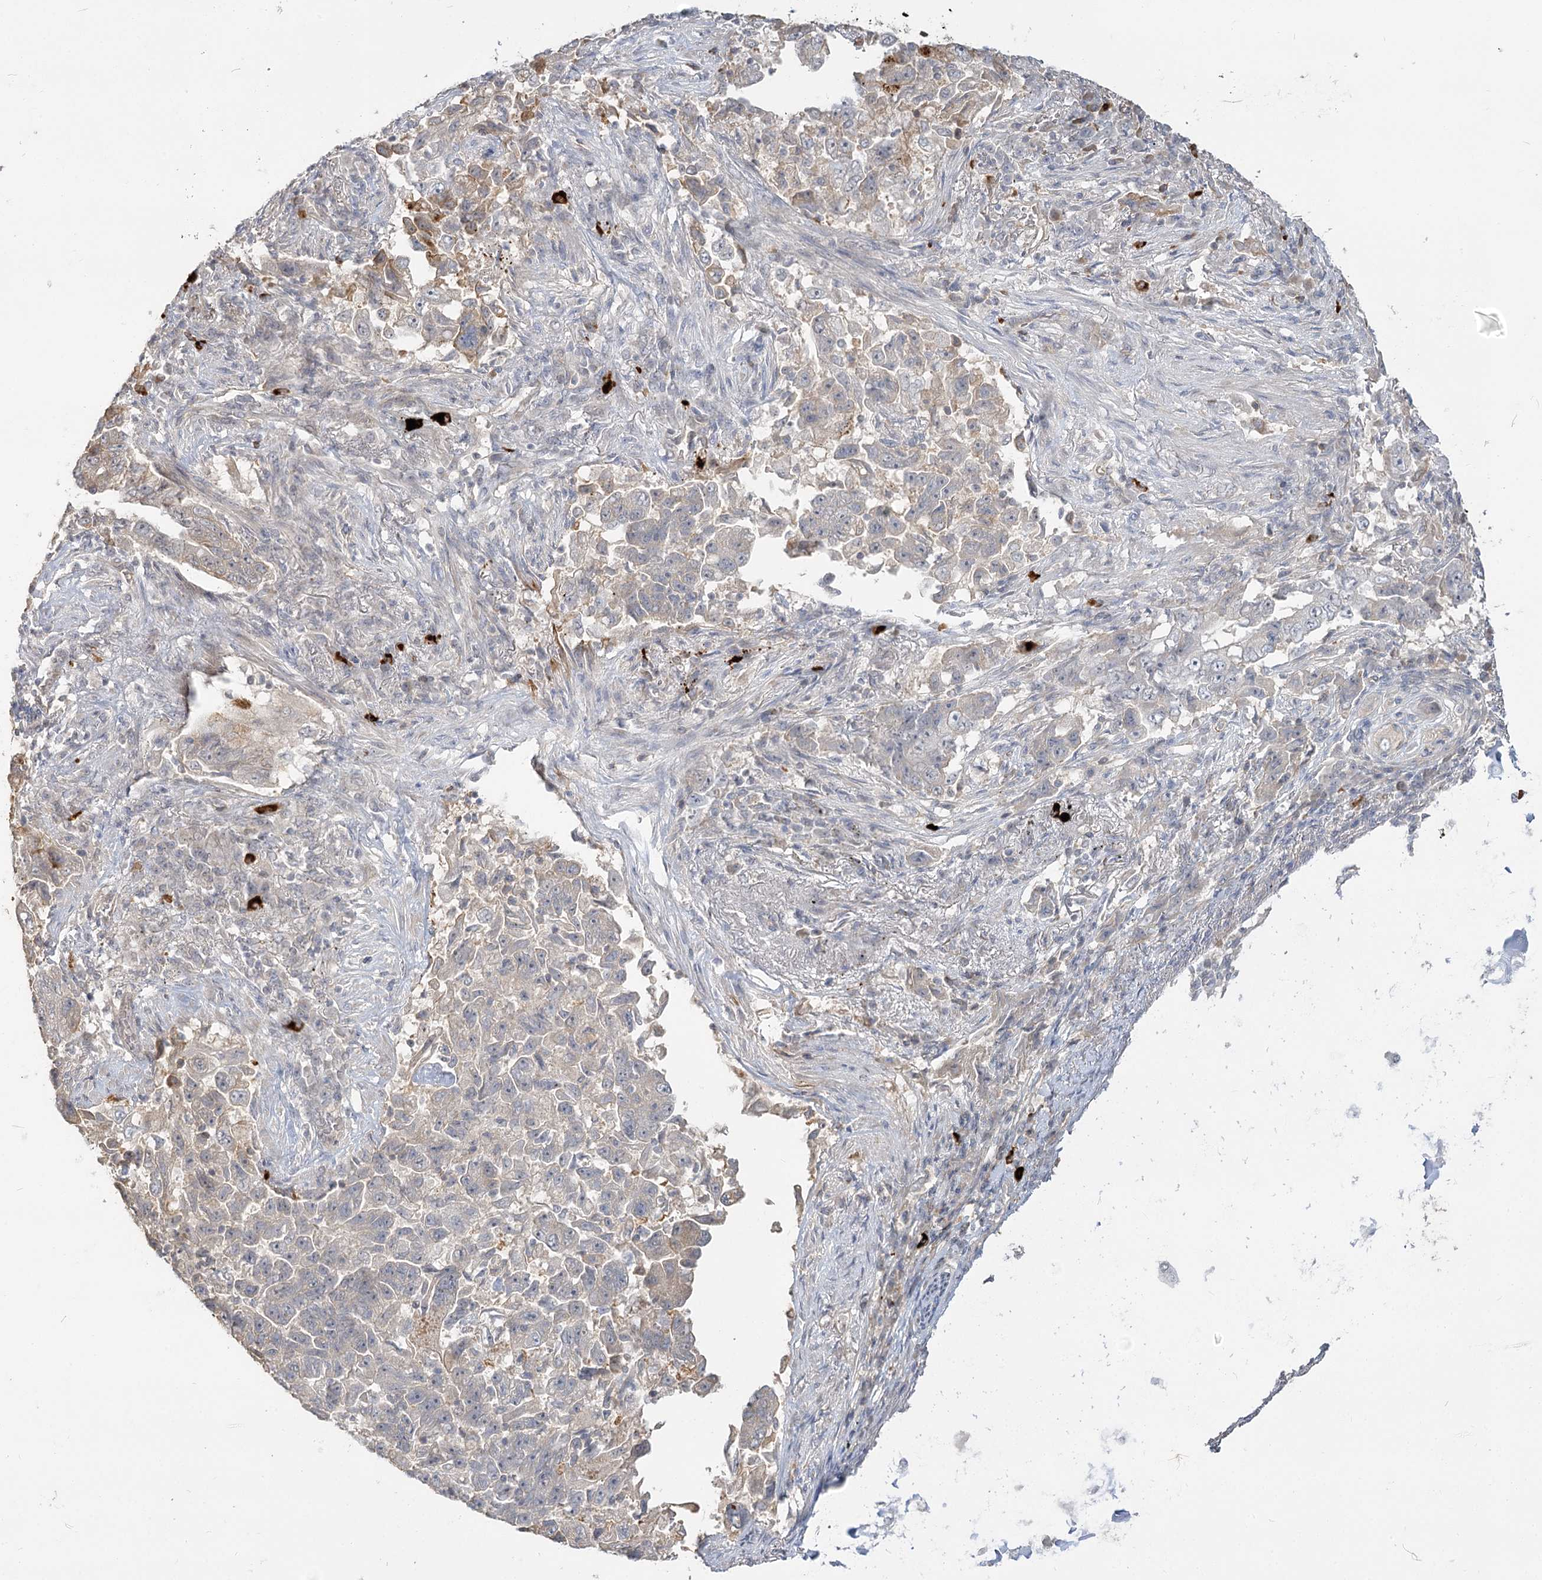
{"staining": {"intensity": "weak", "quantity": "<25%", "location": "cytoplasmic/membranous"}, "tissue": "lung cancer", "cell_type": "Tumor cells", "image_type": "cancer", "snomed": [{"axis": "morphology", "description": "Adenocarcinoma, NOS"}, {"axis": "topography", "description": "Lung"}], "caption": "Lung cancer was stained to show a protein in brown. There is no significant positivity in tumor cells. (Stains: DAB IHC with hematoxylin counter stain, Microscopy: brightfield microscopy at high magnification).", "gene": "GUCY2C", "patient": {"sex": "female", "age": 51}}